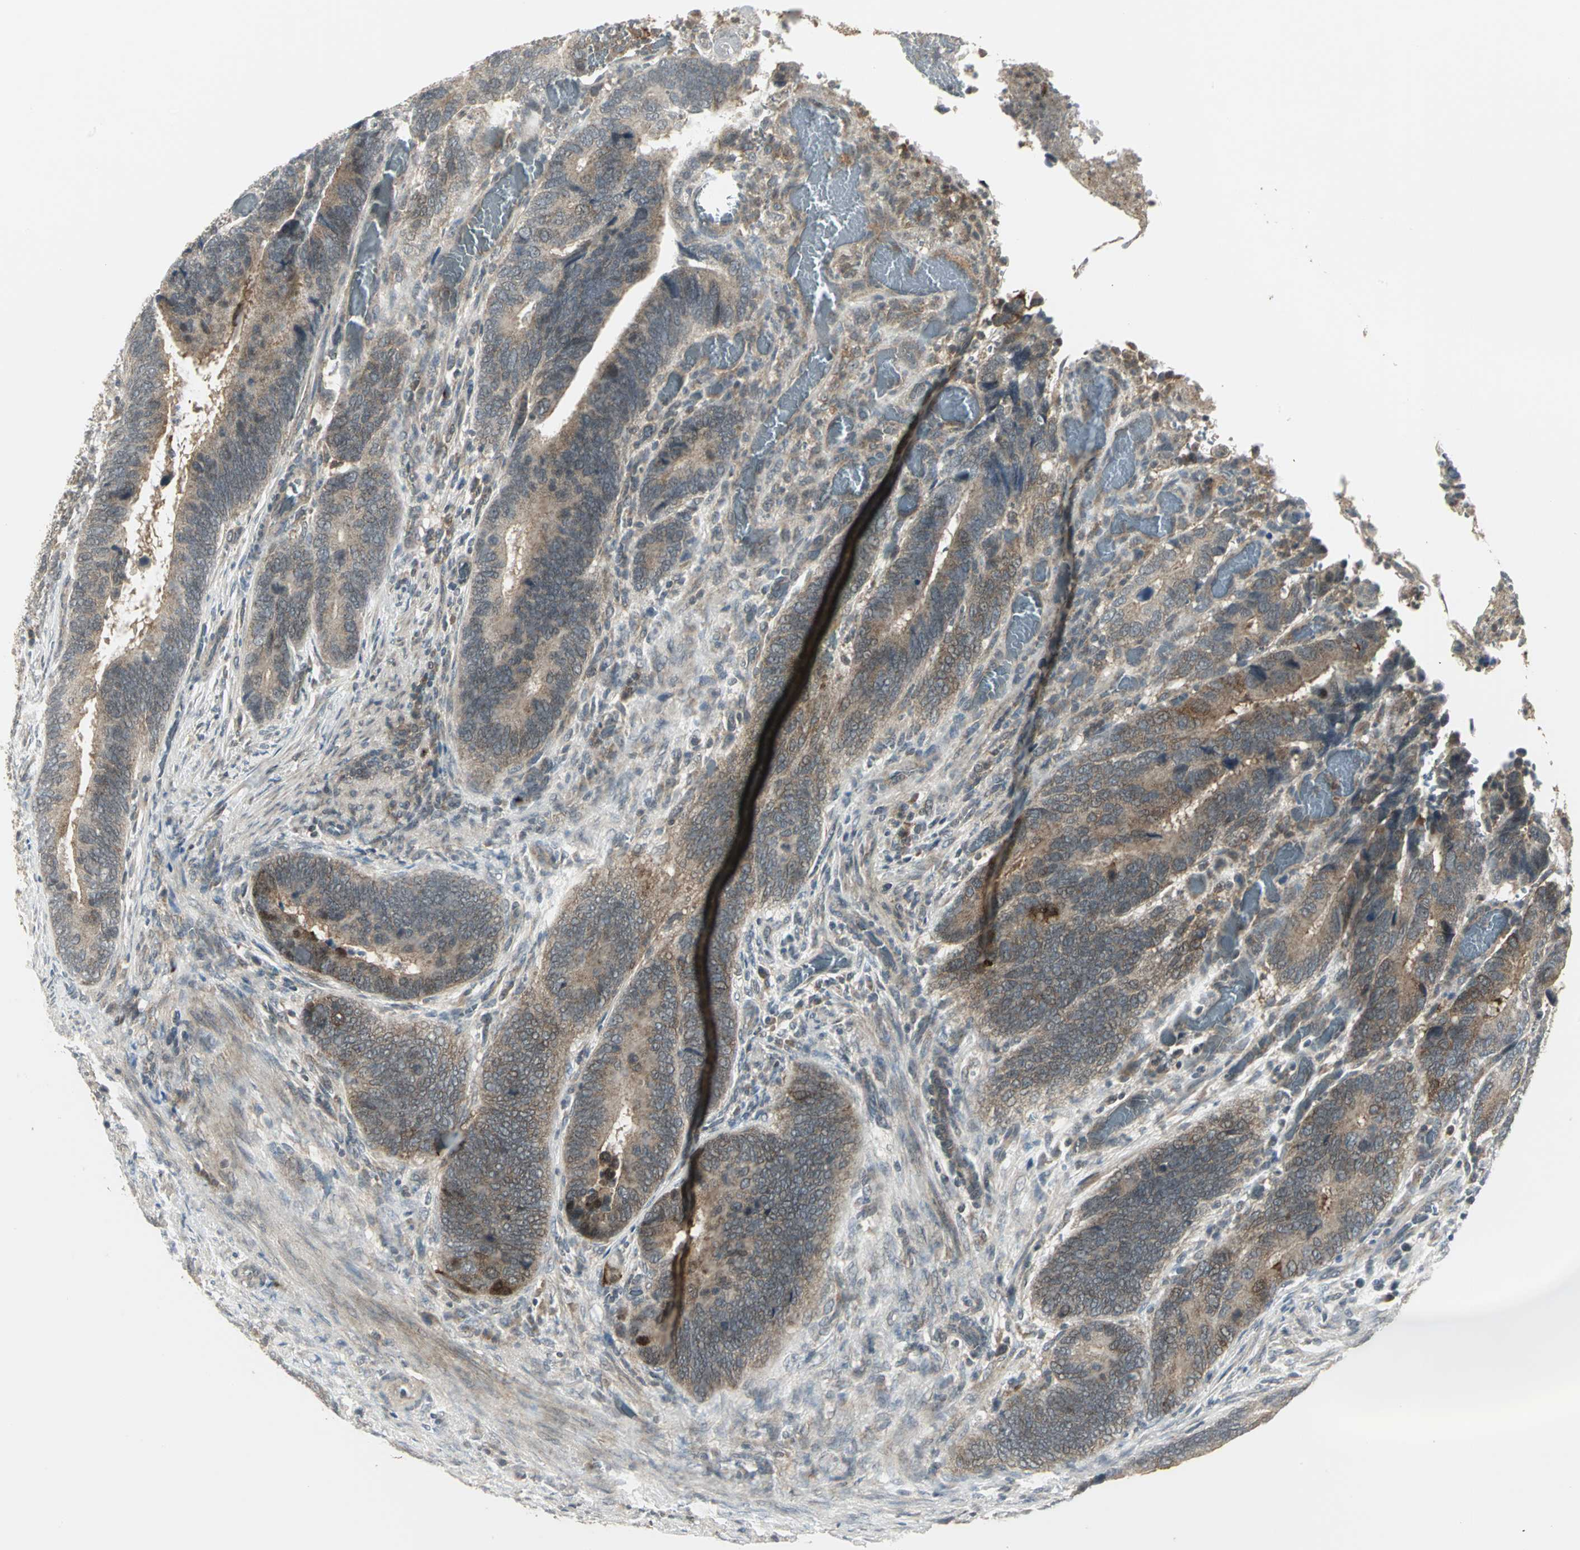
{"staining": {"intensity": "moderate", "quantity": ">75%", "location": "cytoplasmic/membranous"}, "tissue": "colorectal cancer", "cell_type": "Tumor cells", "image_type": "cancer", "snomed": [{"axis": "morphology", "description": "Adenocarcinoma, NOS"}, {"axis": "topography", "description": "Colon"}], "caption": "Immunohistochemical staining of human colorectal cancer (adenocarcinoma) shows moderate cytoplasmic/membranous protein positivity in approximately >75% of tumor cells.", "gene": "MAPK8IP3", "patient": {"sex": "male", "age": 72}}